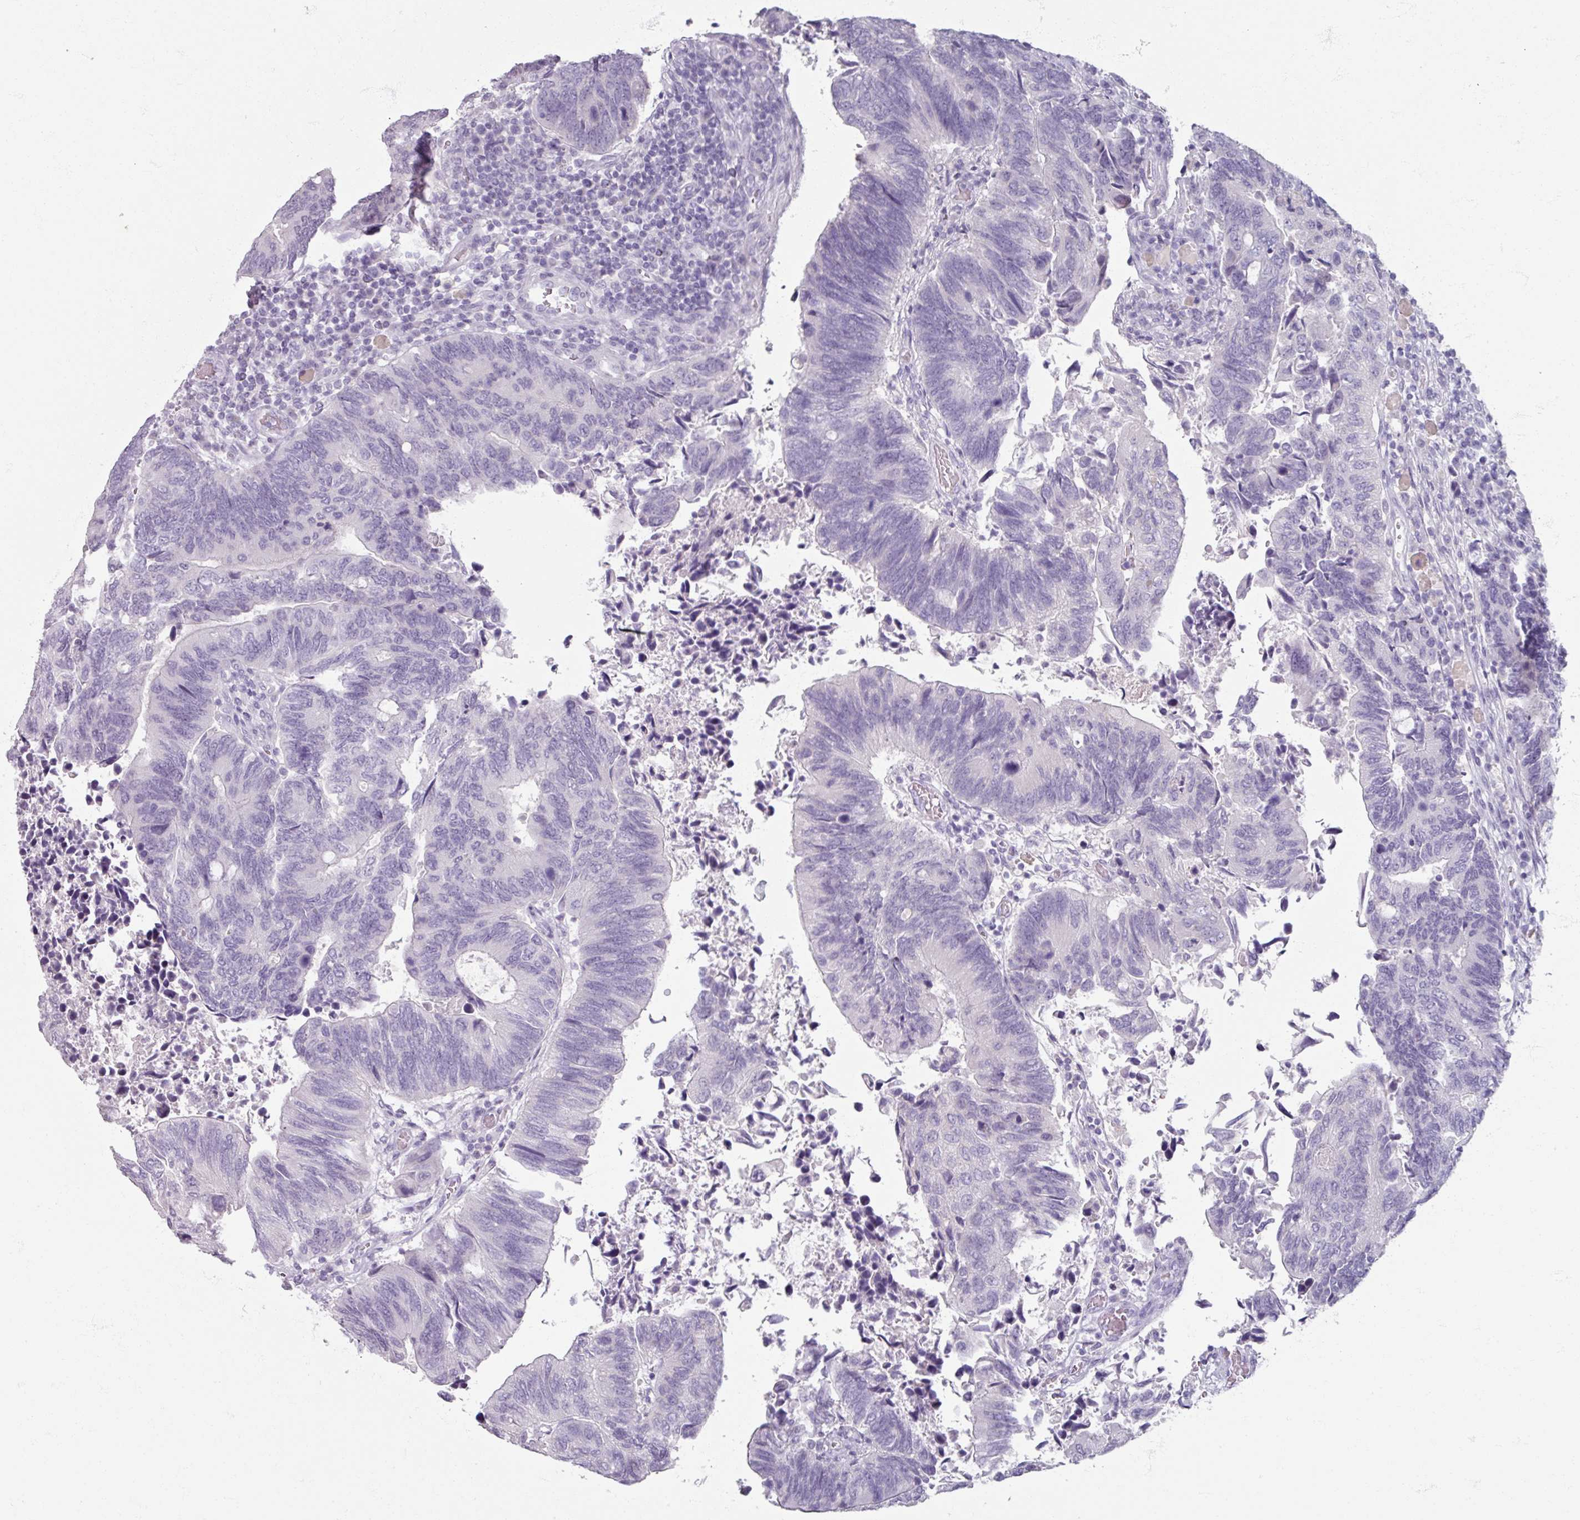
{"staining": {"intensity": "negative", "quantity": "none", "location": "none"}, "tissue": "colorectal cancer", "cell_type": "Tumor cells", "image_type": "cancer", "snomed": [{"axis": "morphology", "description": "Adenocarcinoma, NOS"}, {"axis": "topography", "description": "Colon"}], "caption": "Tumor cells are negative for brown protein staining in adenocarcinoma (colorectal). (Immunohistochemistry (ihc), brightfield microscopy, high magnification).", "gene": "TG", "patient": {"sex": "male", "age": 87}}